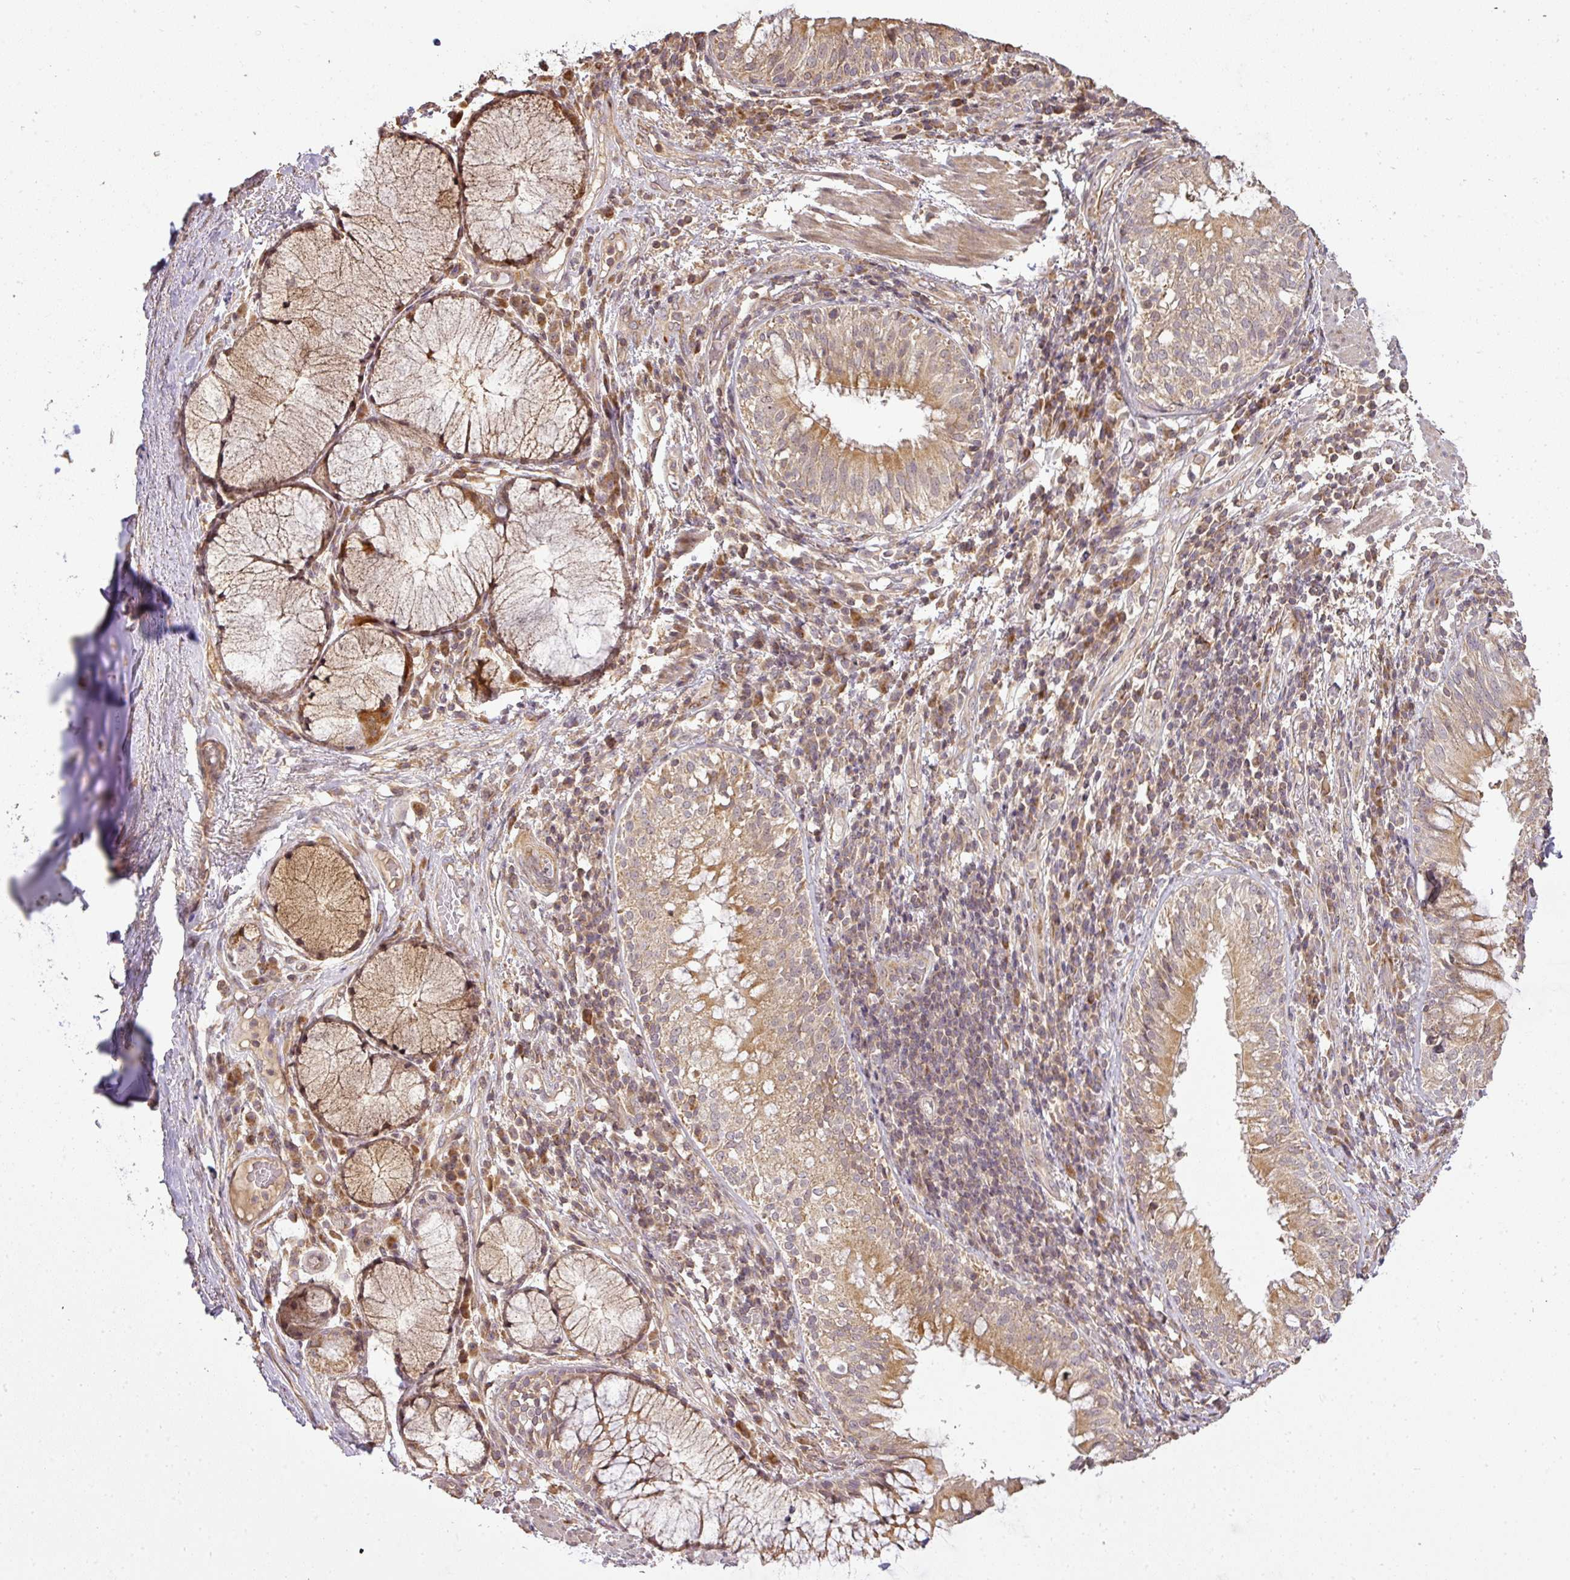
{"staining": {"intensity": "moderate", "quantity": ">75%", "location": "cytoplasmic/membranous"}, "tissue": "soft tissue", "cell_type": "Fibroblasts", "image_type": "normal", "snomed": [{"axis": "morphology", "description": "Normal tissue, NOS"}, {"axis": "topography", "description": "Cartilage tissue"}, {"axis": "topography", "description": "Bronchus"}], "caption": "Approximately >75% of fibroblasts in unremarkable soft tissue display moderate cytoplasmic/membranous protein positivity as visualized by brown immunohistochemical staining.", "gene": "FAIM", "patient": {"sex": "male", "age": 56}}